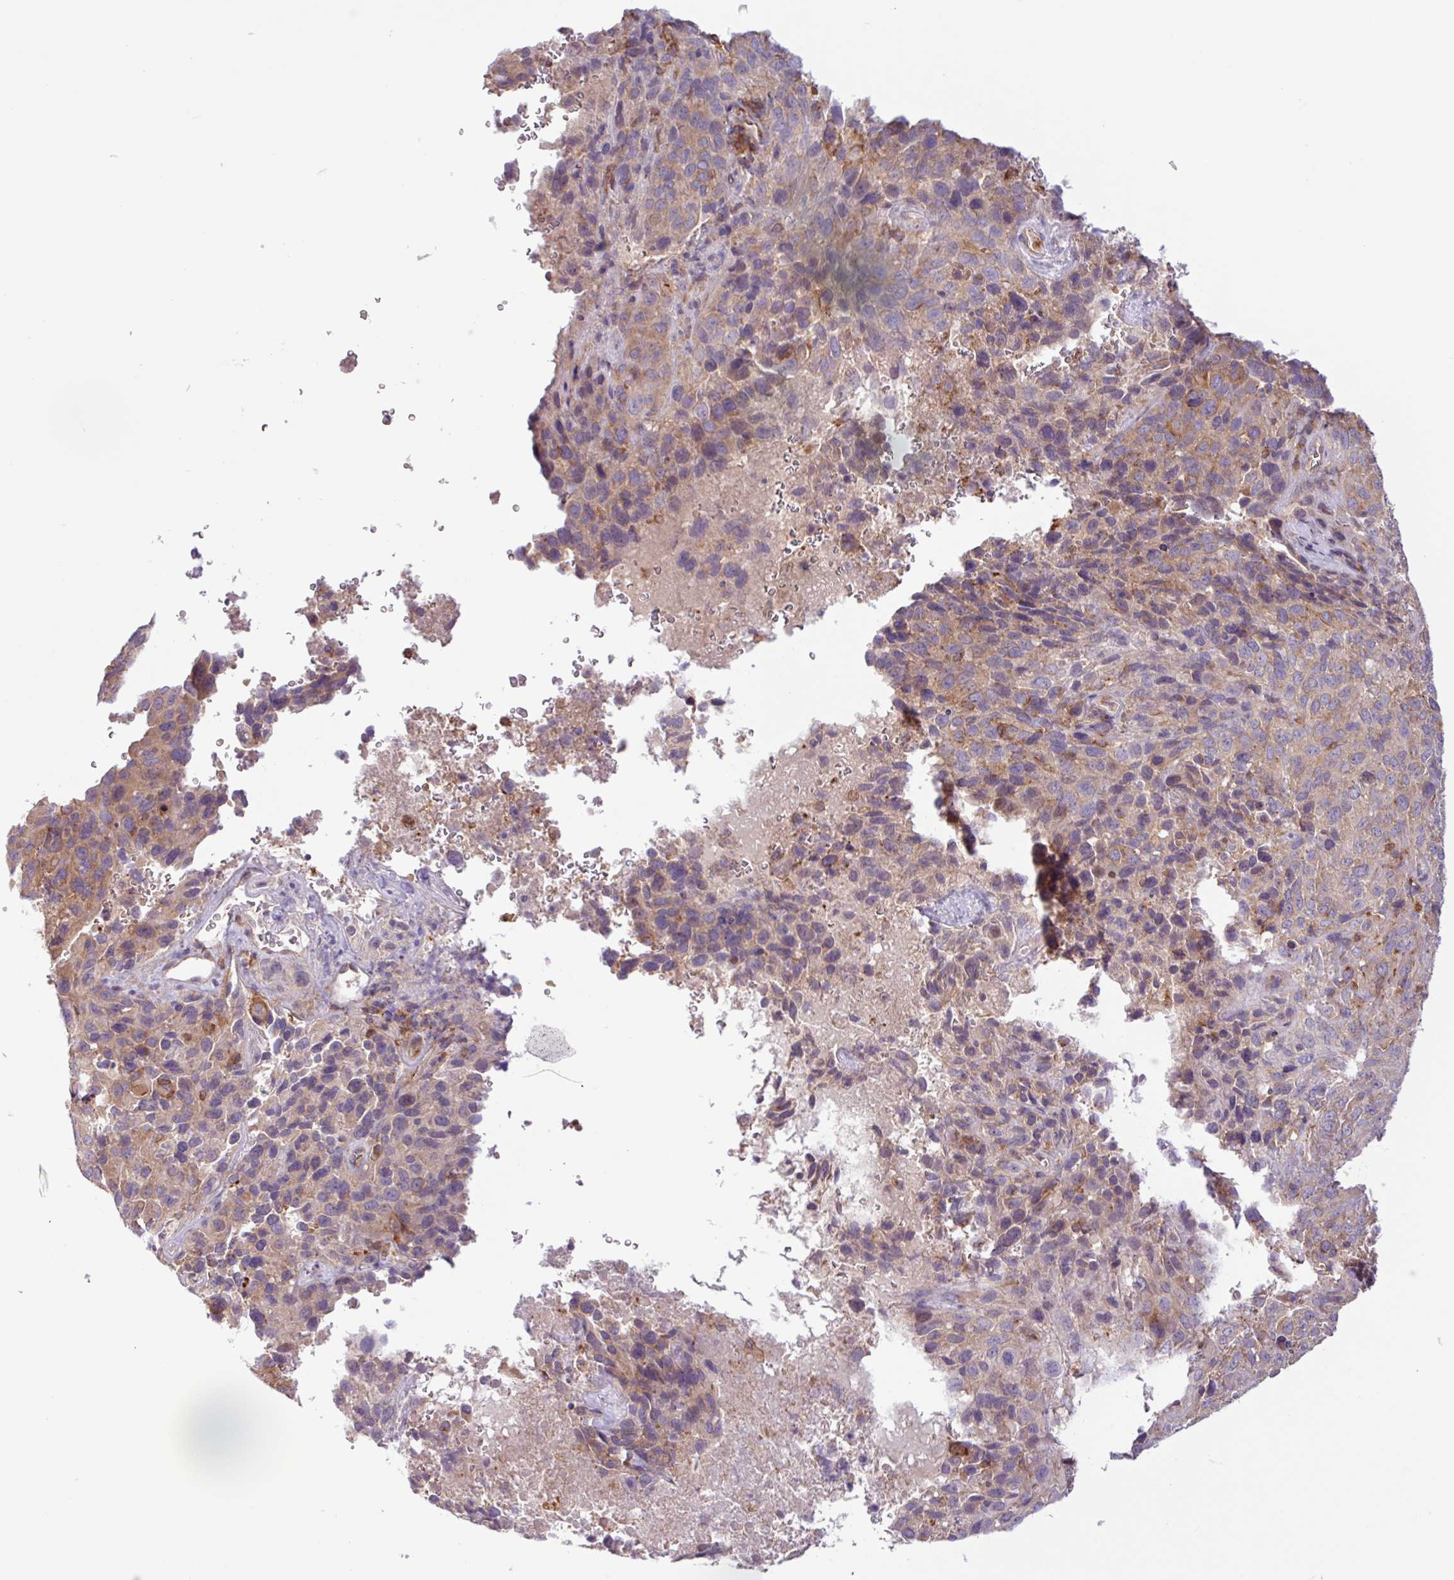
{"staining": {"intensity": "moderate", "quantity": "<25%", "location": "cytoplasmic/membranous"}, "tissue": "cervical cancer", "cell_type": "Tumor cells", "image_type": "cancer", "snomed": [{"axis": "morphology", "description": "Squamous cell carcinoma, NOS"}, {"axis": "topography", "description": "Cervix"}], "caption": "A histopathology image showing moderate cytoplasmic/membranous positivity in about <25% of tumor cells in squamous cell carcinoma (cervical), as visualized by brown immunohistochemical staining.", "gene": "ACTR3", "patient": {"sex": "female", "age": 51}}